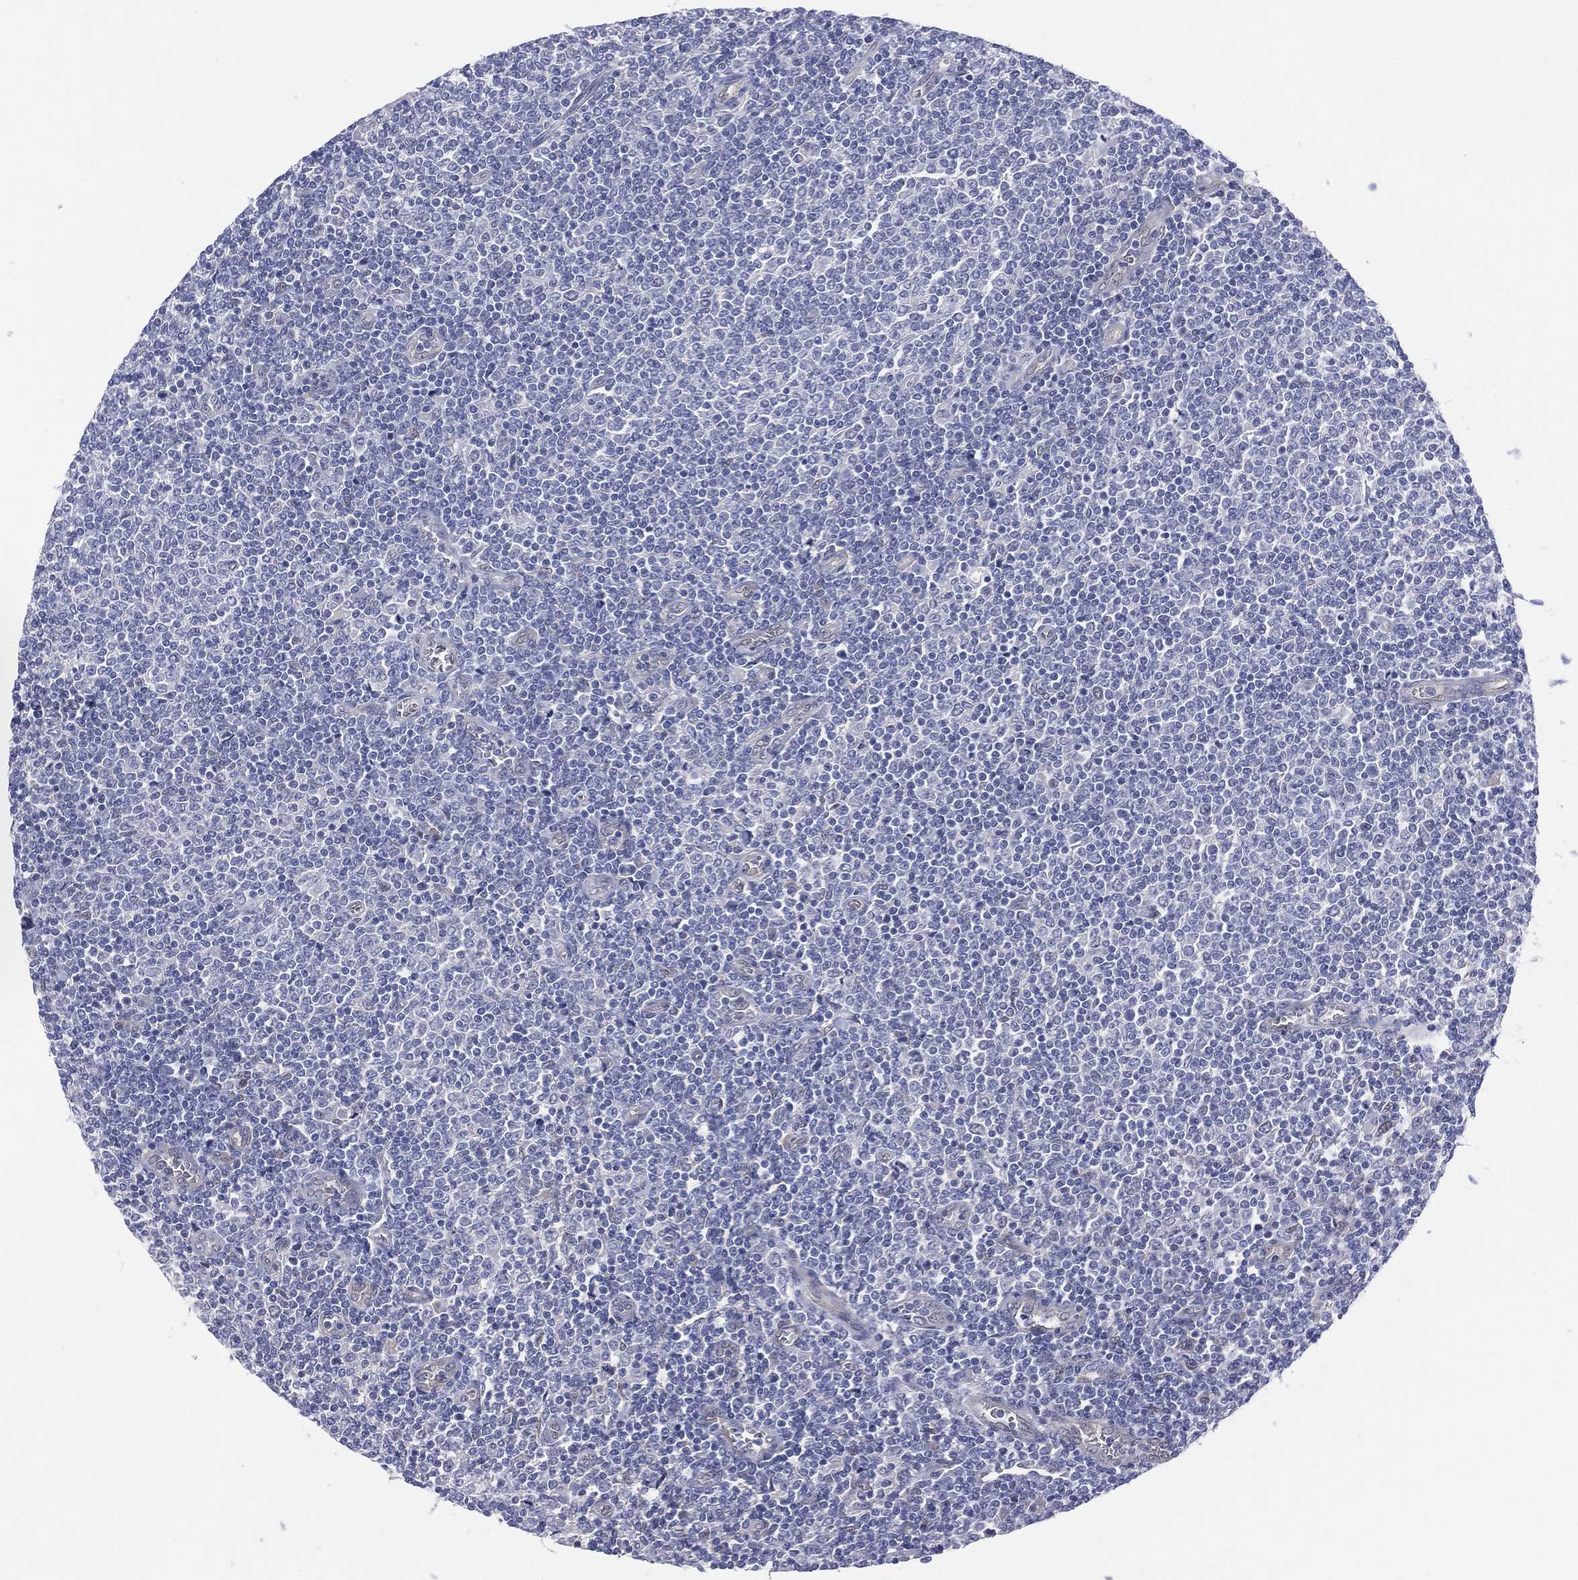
{"staining": {"intensity": "negative", "quantity": "none", "location": "none"}, "tissue": "lymphoma", "cell_type": "Tumor cells", "image_type": "cancer", "snomed": [{"axis": "morphology", "description": "Malignant lymphoma, non-Hodgkin's type, Low grade"}, {"axis": "topography", "description": "Lymph node"}], "caption": "A histopathology image of lymphoma stained for a protein displays no brown staining in tumor cells.", "gene": "DDAH1", "patient": {"sex": "male", "age": 52}}